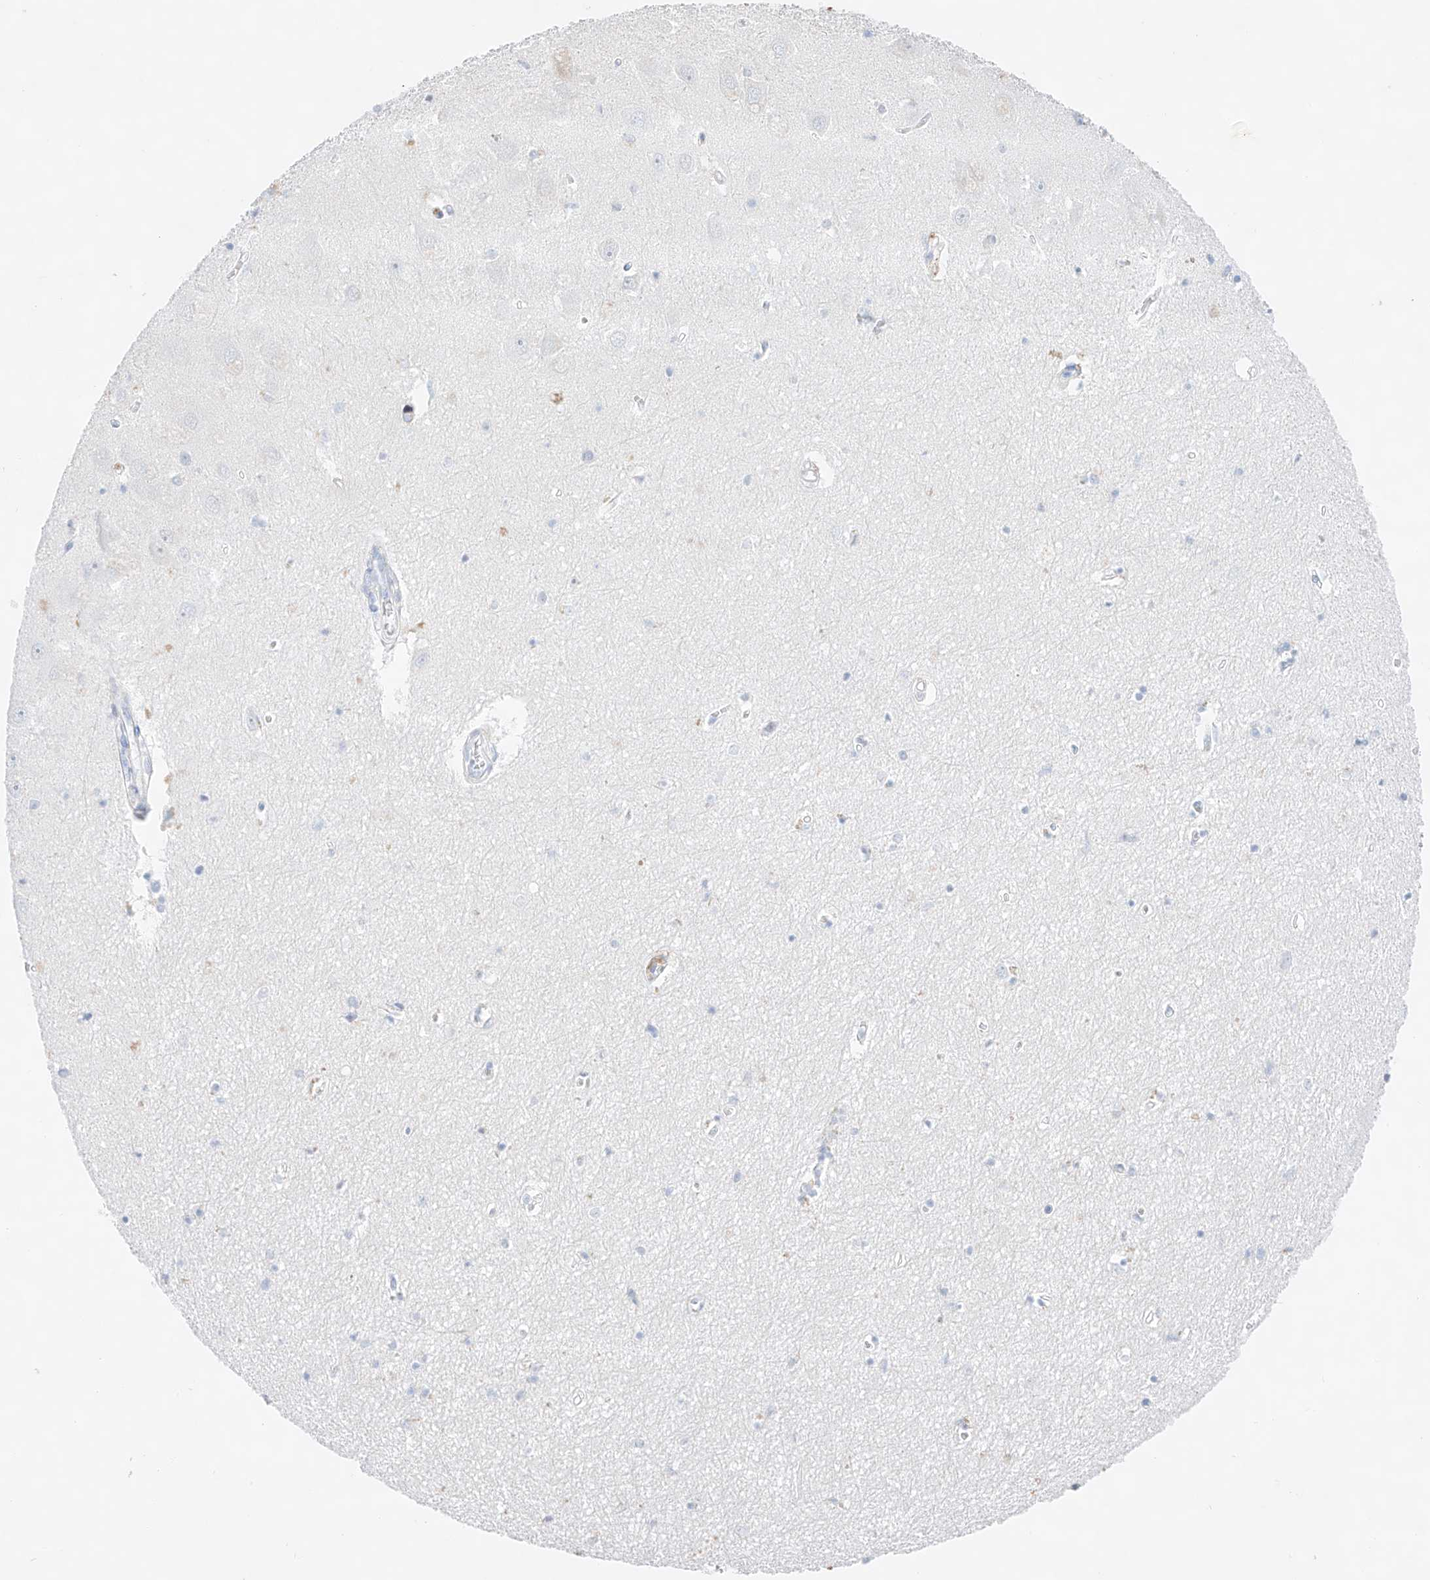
{"staining": {"intensity": "negative", "quantity": "none", "location": "none"}, "tissue": "hippocampus", "cell_type": "Glial cells", "image_type": "normal", "snomed": [{"axis": "morphology", "description": "Normal tissue, NOS"}, {"axis": "topography", "description": "Hippocampus"}], "caption": "High power microscopy micrograph of an immunohistochemistry histopathology image of benign hippocampus, revealing no significant staining in glial cells.", "gene": "NT5C3B", "patient": {"sex": "female", "age": 64}}